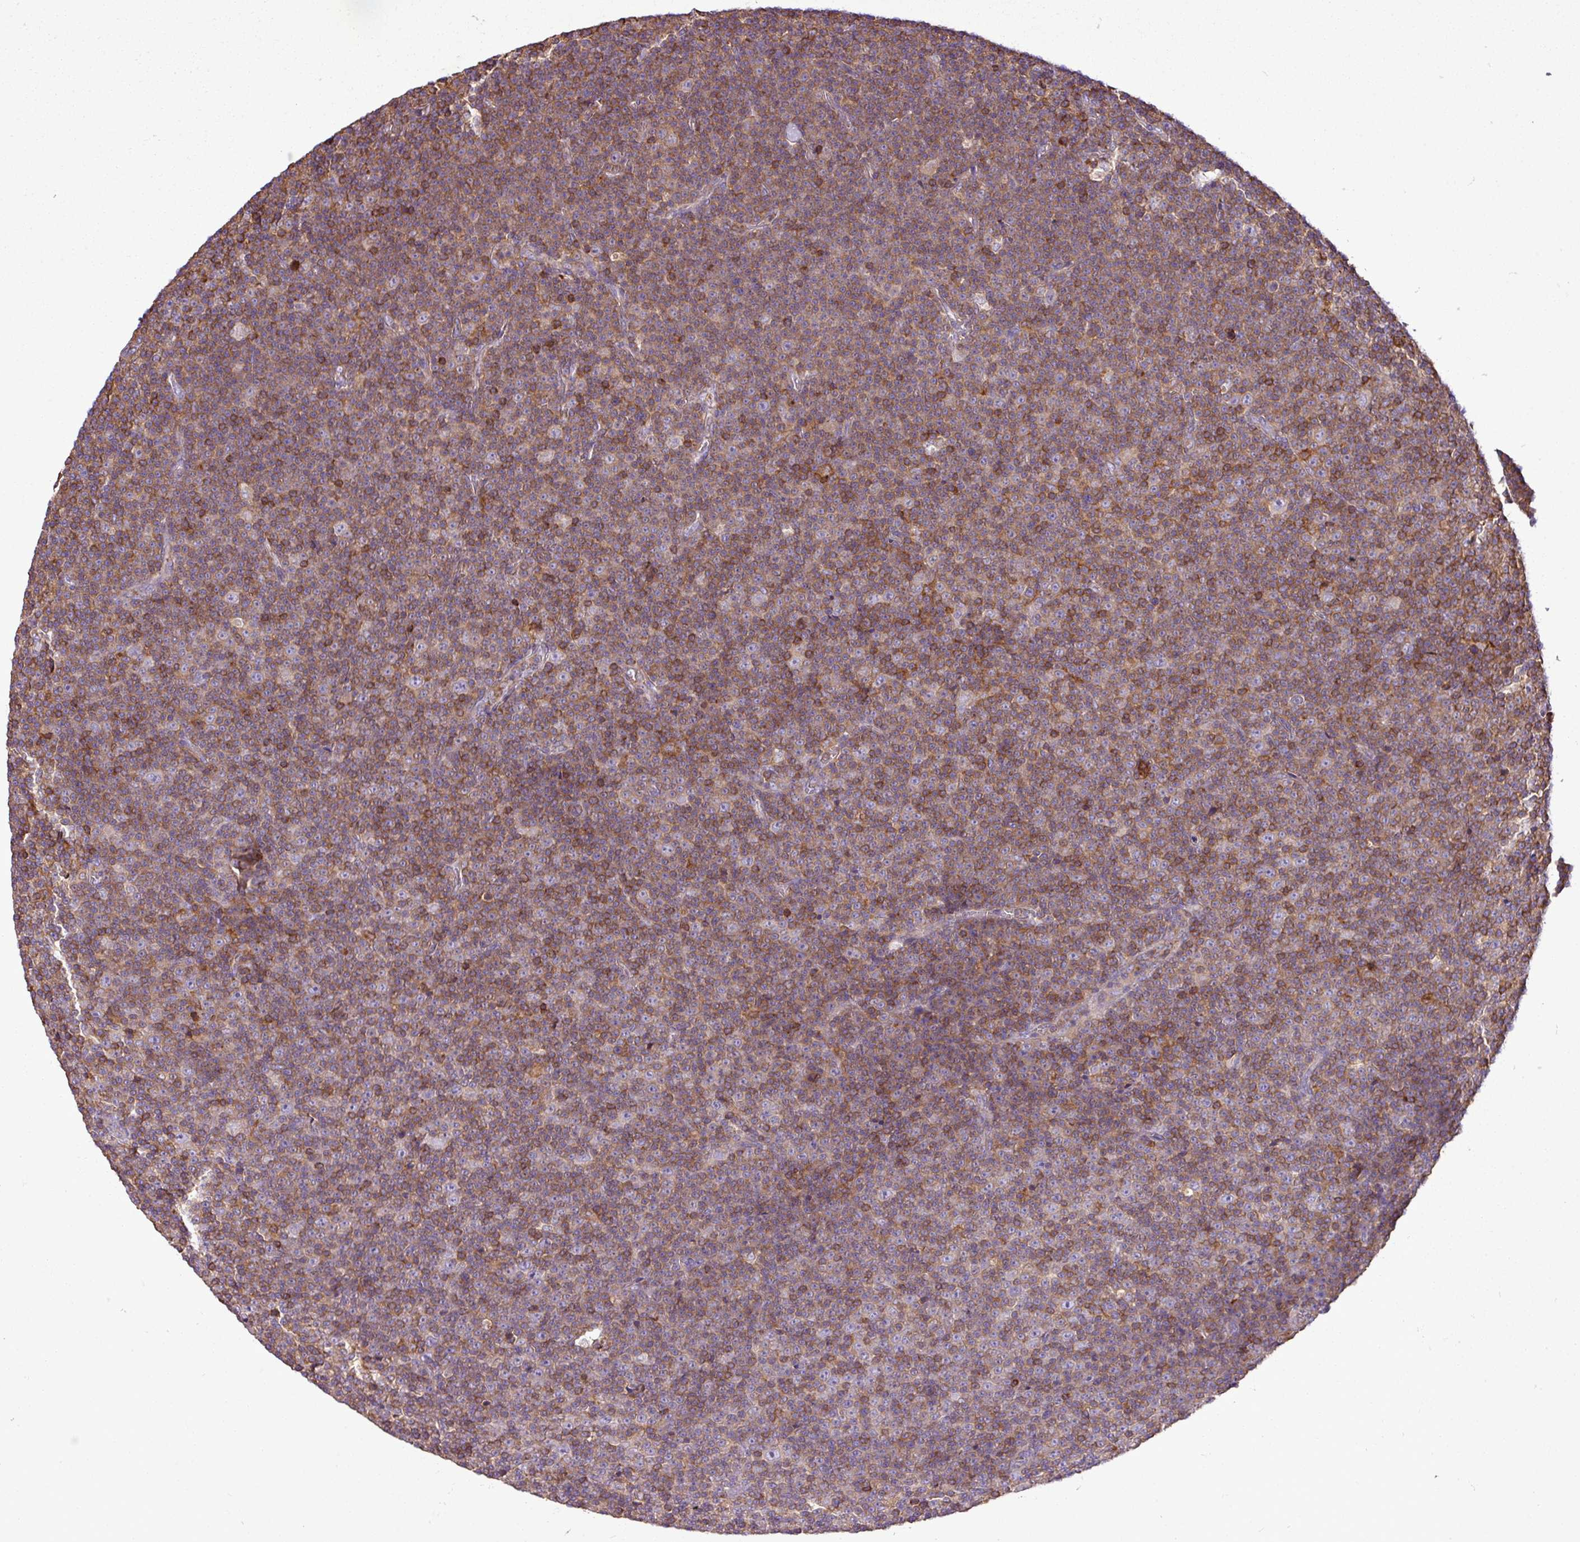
{"staining": {"intensity": "weak", "quantity": ">75%", "location": "cytoplasmic/membranous"}, "tissue": "lymphoma", "cell_type": "Tumor cells", "image_type": "cancer", "snomed": [{"axis": "morphology", "description": "Malignant lymphoma, non-Hodgkin's type, Low grade"}, {"axis": "topography", "description": "Lymph node"}], "caption": "The image displays a brown stain indicating the presence of a protein in the cytoplasmic/membranous of tumor cells in malignant lymphoma, non-Hodgkin's type (low-grade). (DAB IHC with brightfield microscopy, high magnification).", "gene": "PGAP6", "patient": {"sex": "female", "age": 67}}